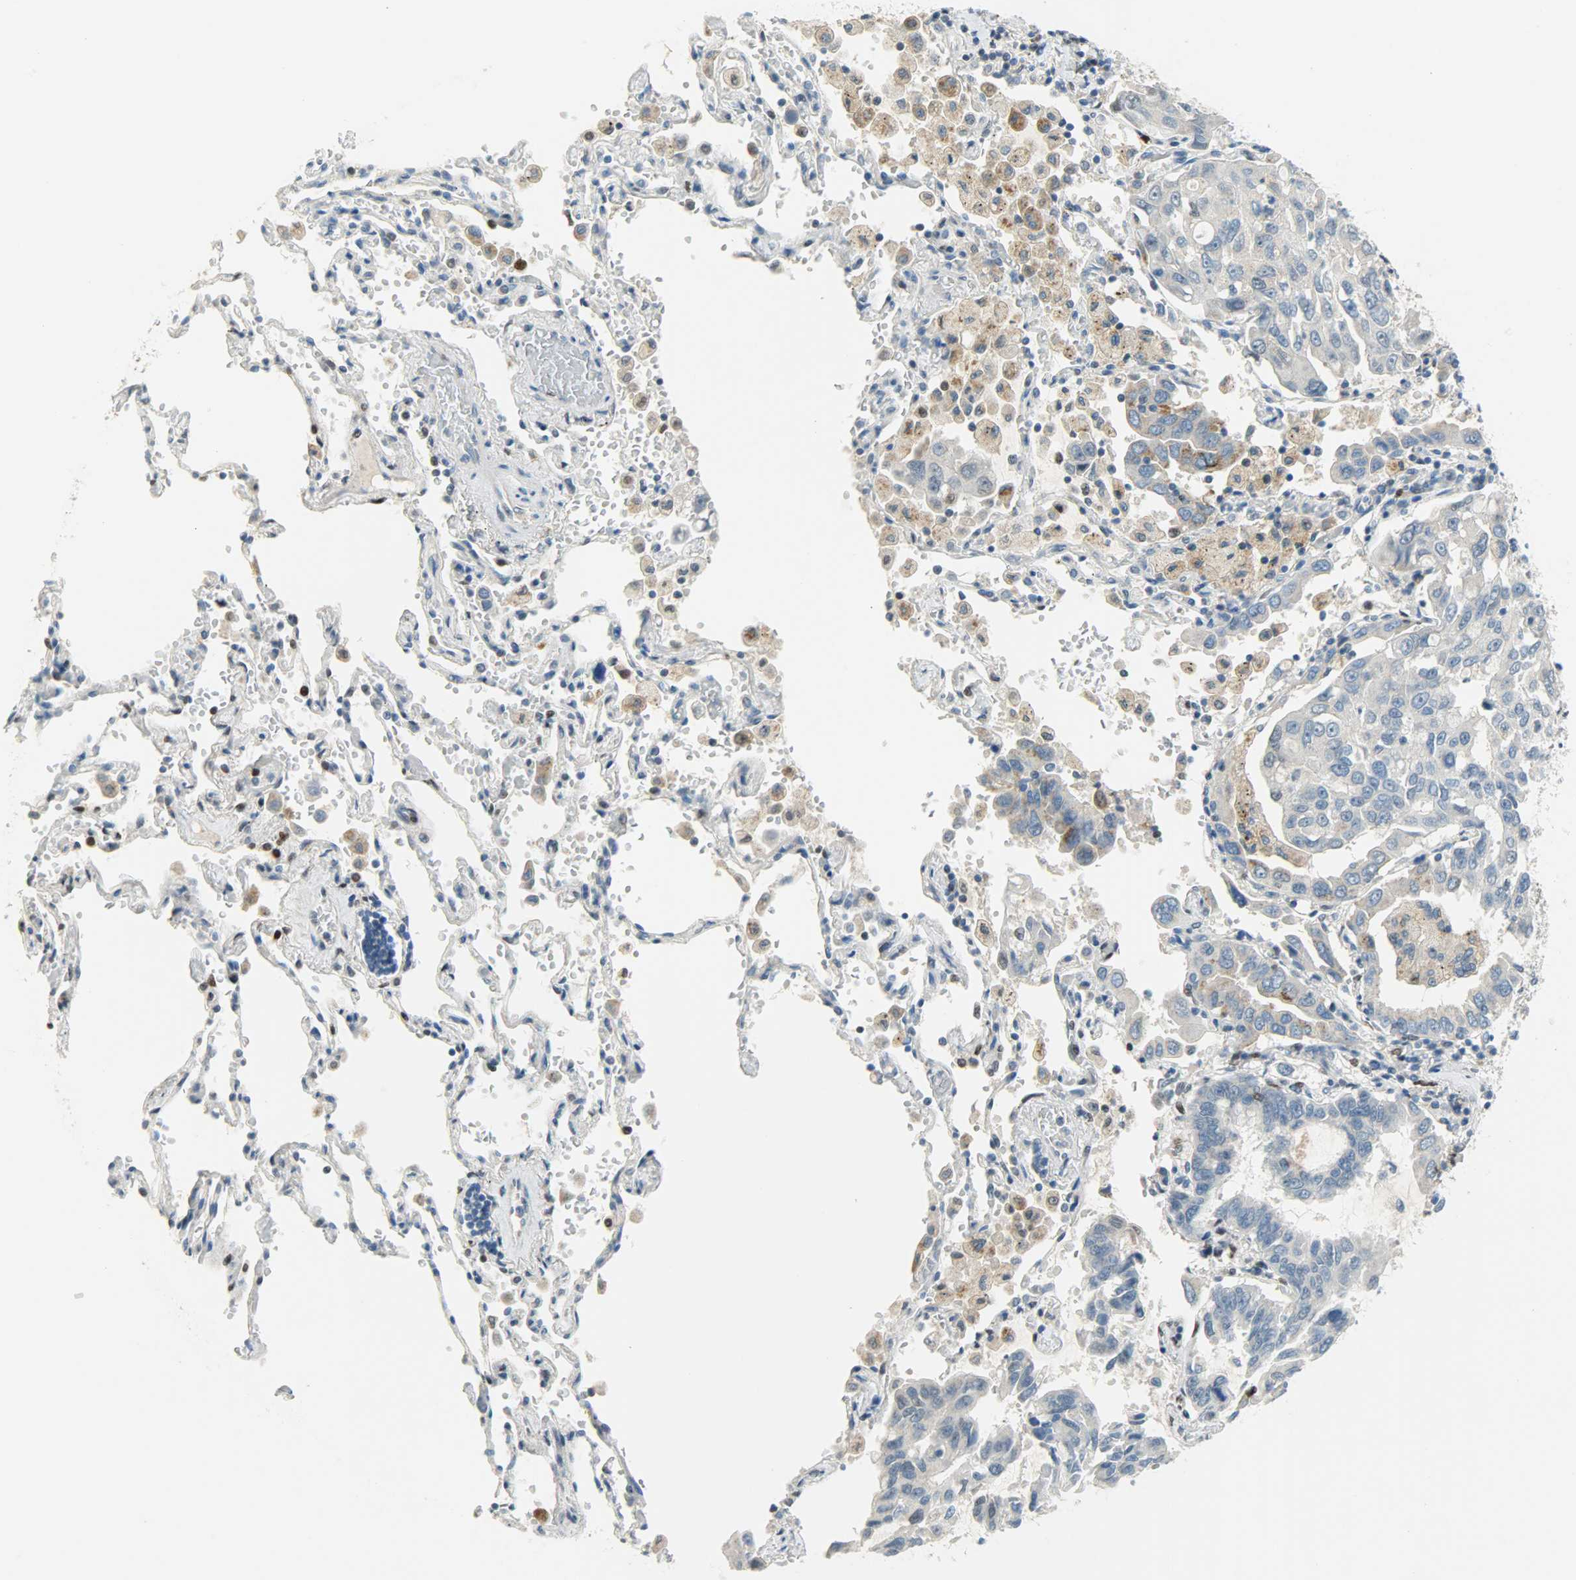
{"staining": {"intensity": "negative", "quantity": "none", "location": "none"}, "tissue": "lung cancer", "cell_type": "Tumor cells", "image_type": "cancer", "snomed": [{"axis": "morphology", "description": "Adenocarcinoma, NOS"}, {"axis": "topography", "description": "Lung"}], "caption": "Protein analysis of lung cancer reveals no significant staining in tumor cells. (Brightfield microscopy of DAB immunohistochemistry (IHC) at high magnification).", "gene": "JUNB", "patient": {"sex": "male", "age": 64}}